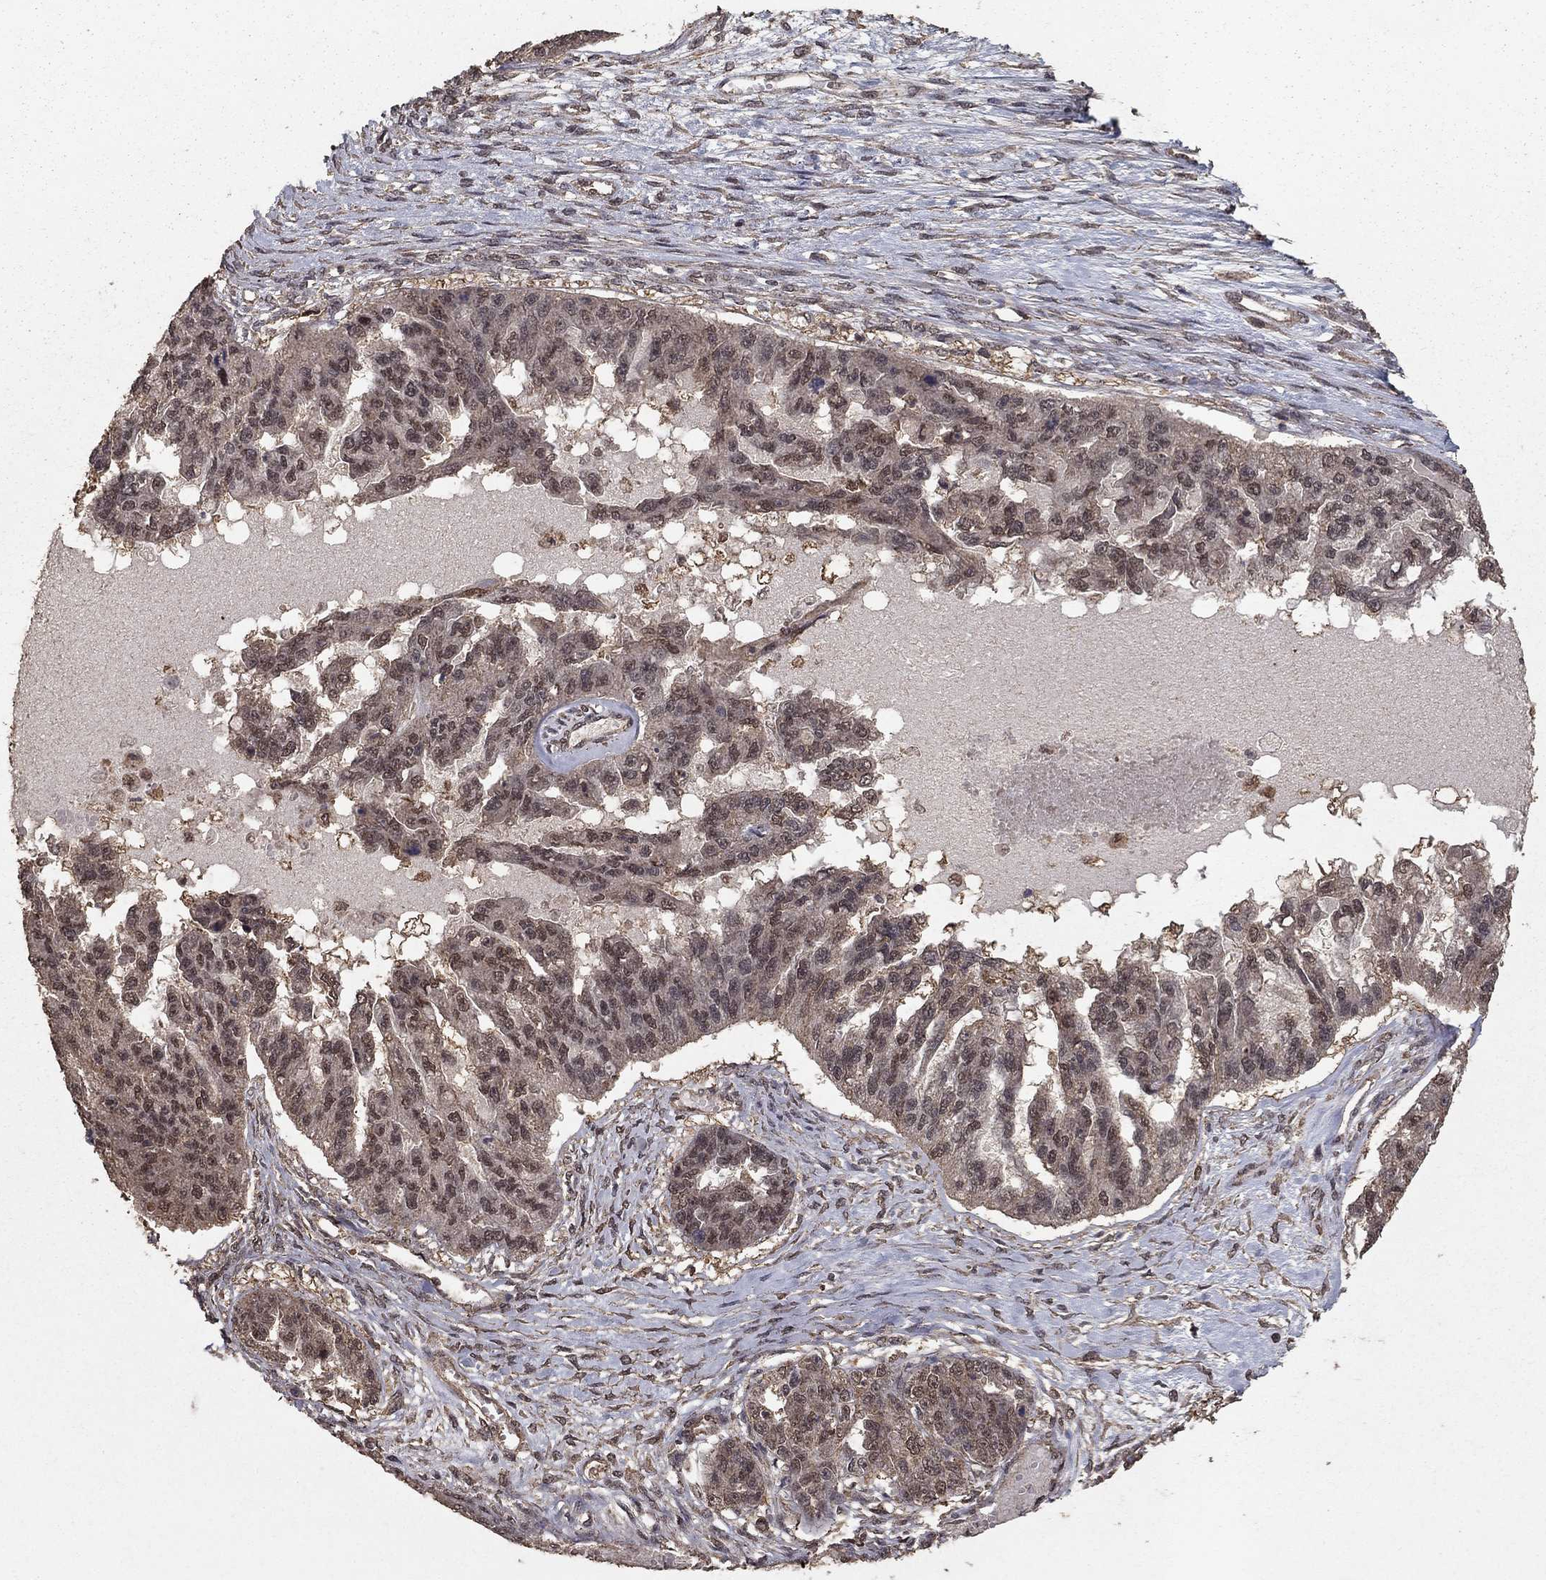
{"staining": {"intensity": "weak", "quantity": "25%-75%", "location": "cytoplasmic/membranous,nuclear"}, "tissue": "ovarian cancer", "cell_type": "Tumor cells", "image_type": "cancer", "snomed": [{"axis": "morphology", "description": "Cystadenocarcinoma, serous, NOS"}, {"axis": "topography", "description": "Ovary"}], "caption": "An immunohistochemistry histopathology image of tumor tissue is shown. Protein staining in brown shows weak cytoplasmic/membranous and nuclear positivity in ovarian cancer within tumor cells. (IHC, brightfield microscopy, high magnification).", "gene": "PRDM1", "patient": {"sex": "female", "age": 58}}